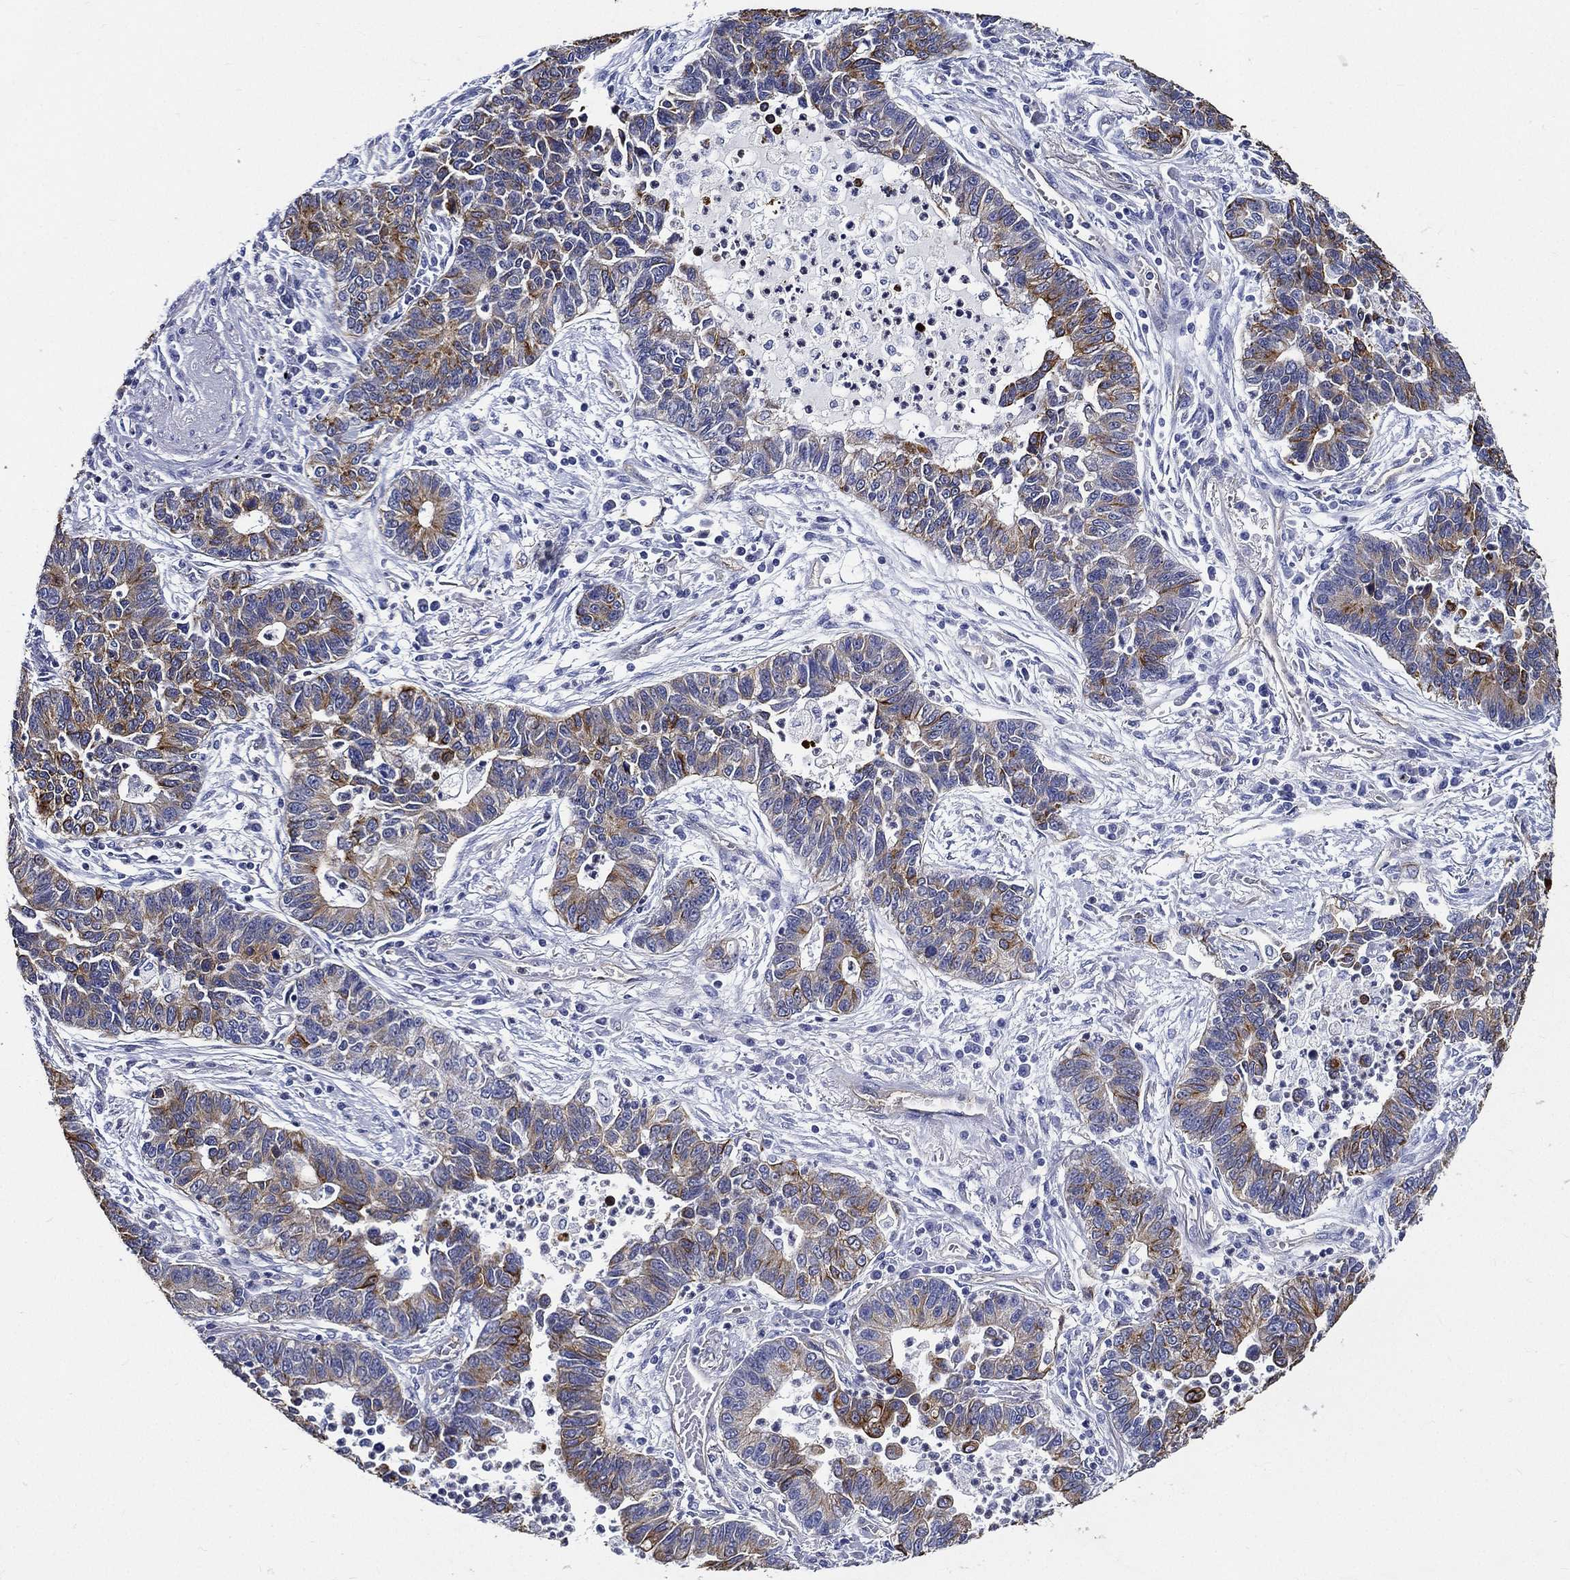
{"staining": {"intensity": "moderate", "quantity": "<25%", "location": "cytoplasmic/membranous"}, "tissue": "lung cancer", "cell_type": "Tumor cells", "image_type": "cancer", "snomed": [{"axis": "morphology", "description": "Adenocarcinoma, NOS"}, {"axis": "topography", "description": "Lung"}], "caption": "About <25% of tumor cells in lung cancer show moderate cytoplasmic/membranous protein positivity as visualized by brown immunohistochemical staining.", "gene": "NEDD9", "patient": {"sex": "female", "age": 57}}